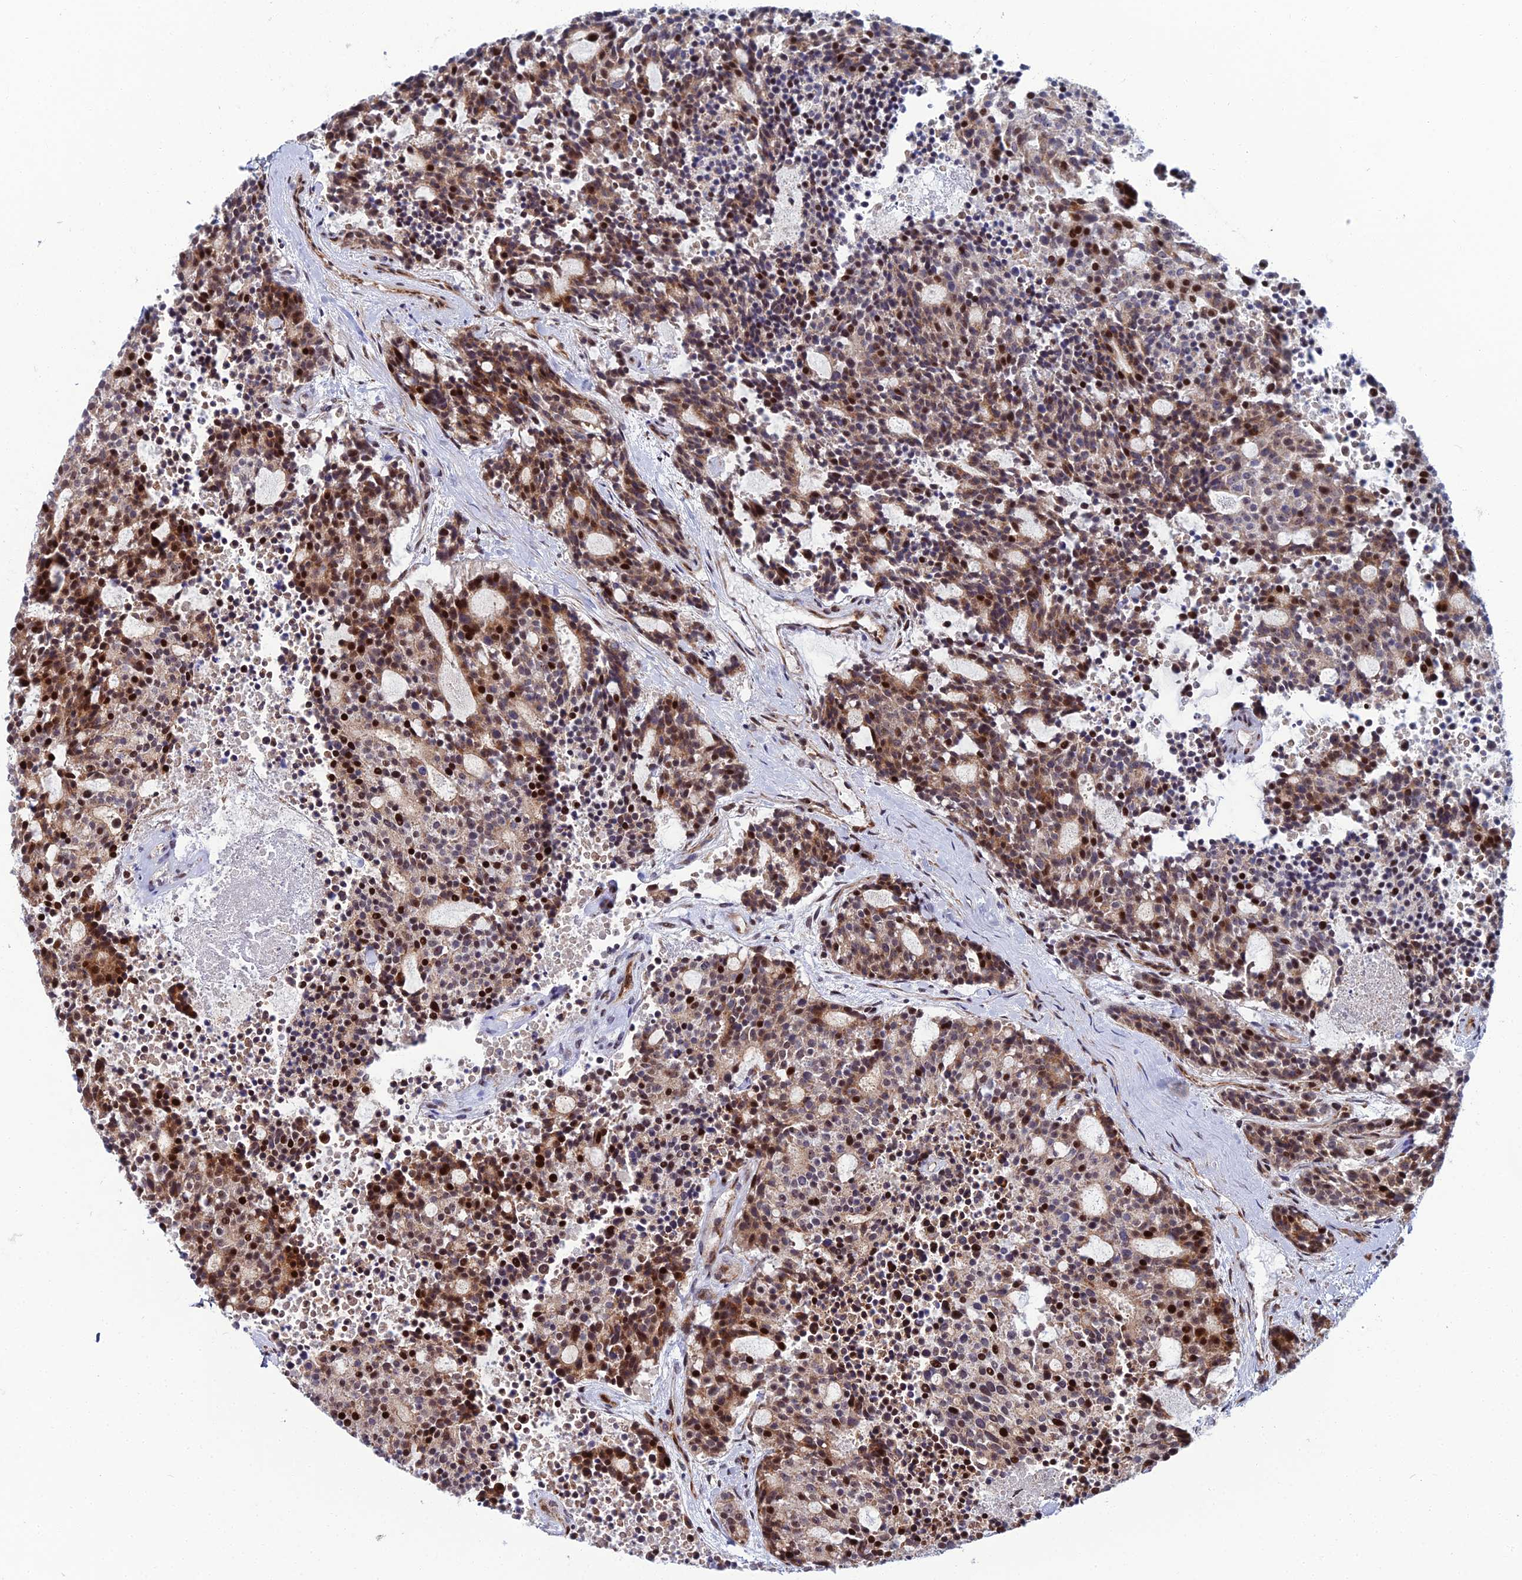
{"staining": {"intensity": "moderate", "quantity": "25%-75%", "location": "cytoplasmic/membranous,nuclear"}, "tissue": "carcinoid", "cell_type": "Tumor cells", "image_type": "cancer", "snomed": [{"axis": "morphology", "description": "Carcinoid, malignant, NOS"}, {"axis": "topography", "description": "Pancreas"}], "caption": "Immunohistochemical staining of malignant carcinoid displays medium levels of moderate cytoplasmic/membranous and nuclear positivity in about 25%-75% of tumor cells.", "gene": "ZNF668", "patient": {"sex": "female", "age": 54}}